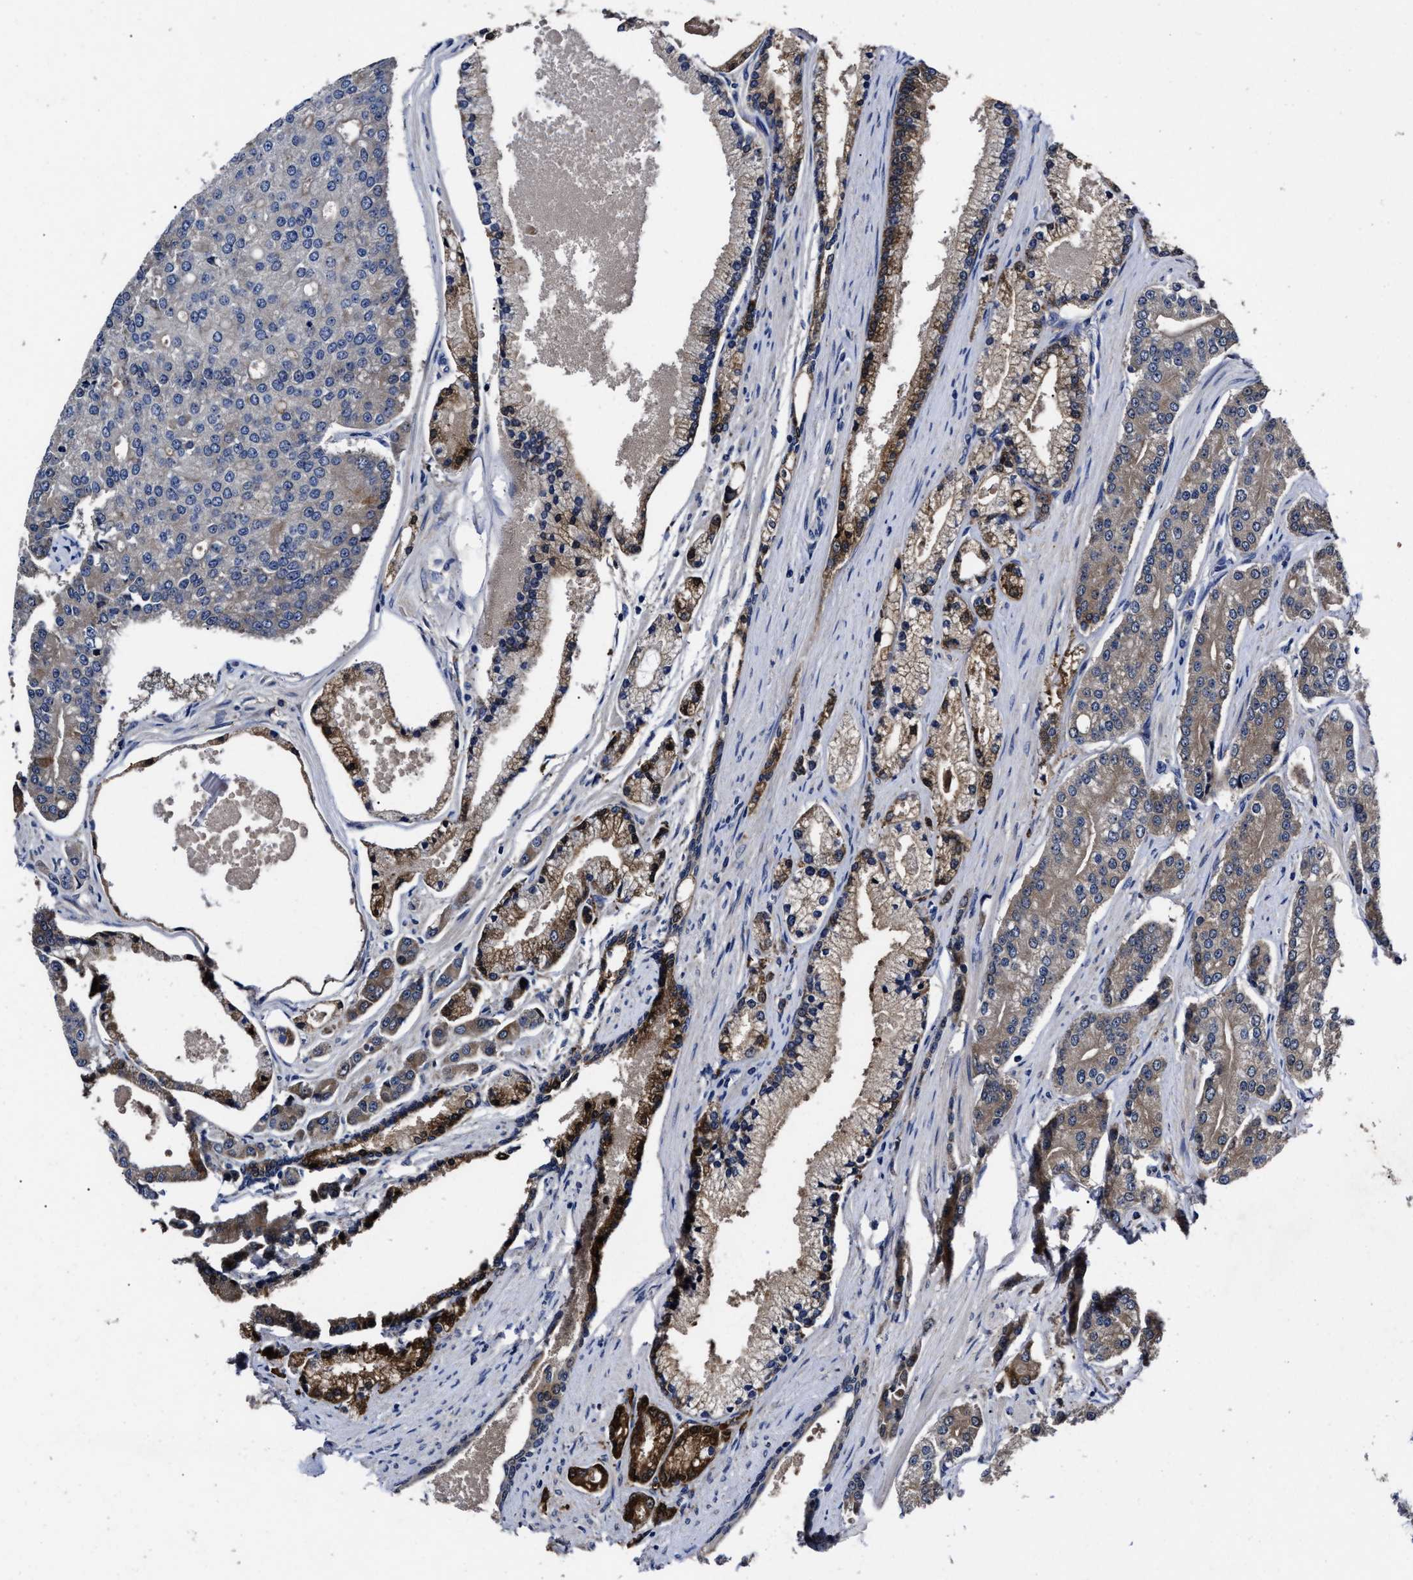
{"staining": {"intensity": "weak", "quantity": ">75%", "location": "cytoplasmic/membranous"}, "tissue": "prostate cancer", "cell_type": "Tumor cells", "image_type": "cancer", "snomed": [{"axis": "morphology", "description": "Adenocarcinoma, High grade"}, {"axis": "topography", "description": "Prostate"}], "caption": "DAB immunohistochemical staining of prostate cancer reveals weak cytoplasmic/membranous protein positivity in about >75% of tumor cells. The staining was performed using DAB, with brown indicating positive protein expression. Nuclei are stained blue with hematoxylin.", "gene": "SOCS5", "patient": {"sex": "male", "age": 71}}